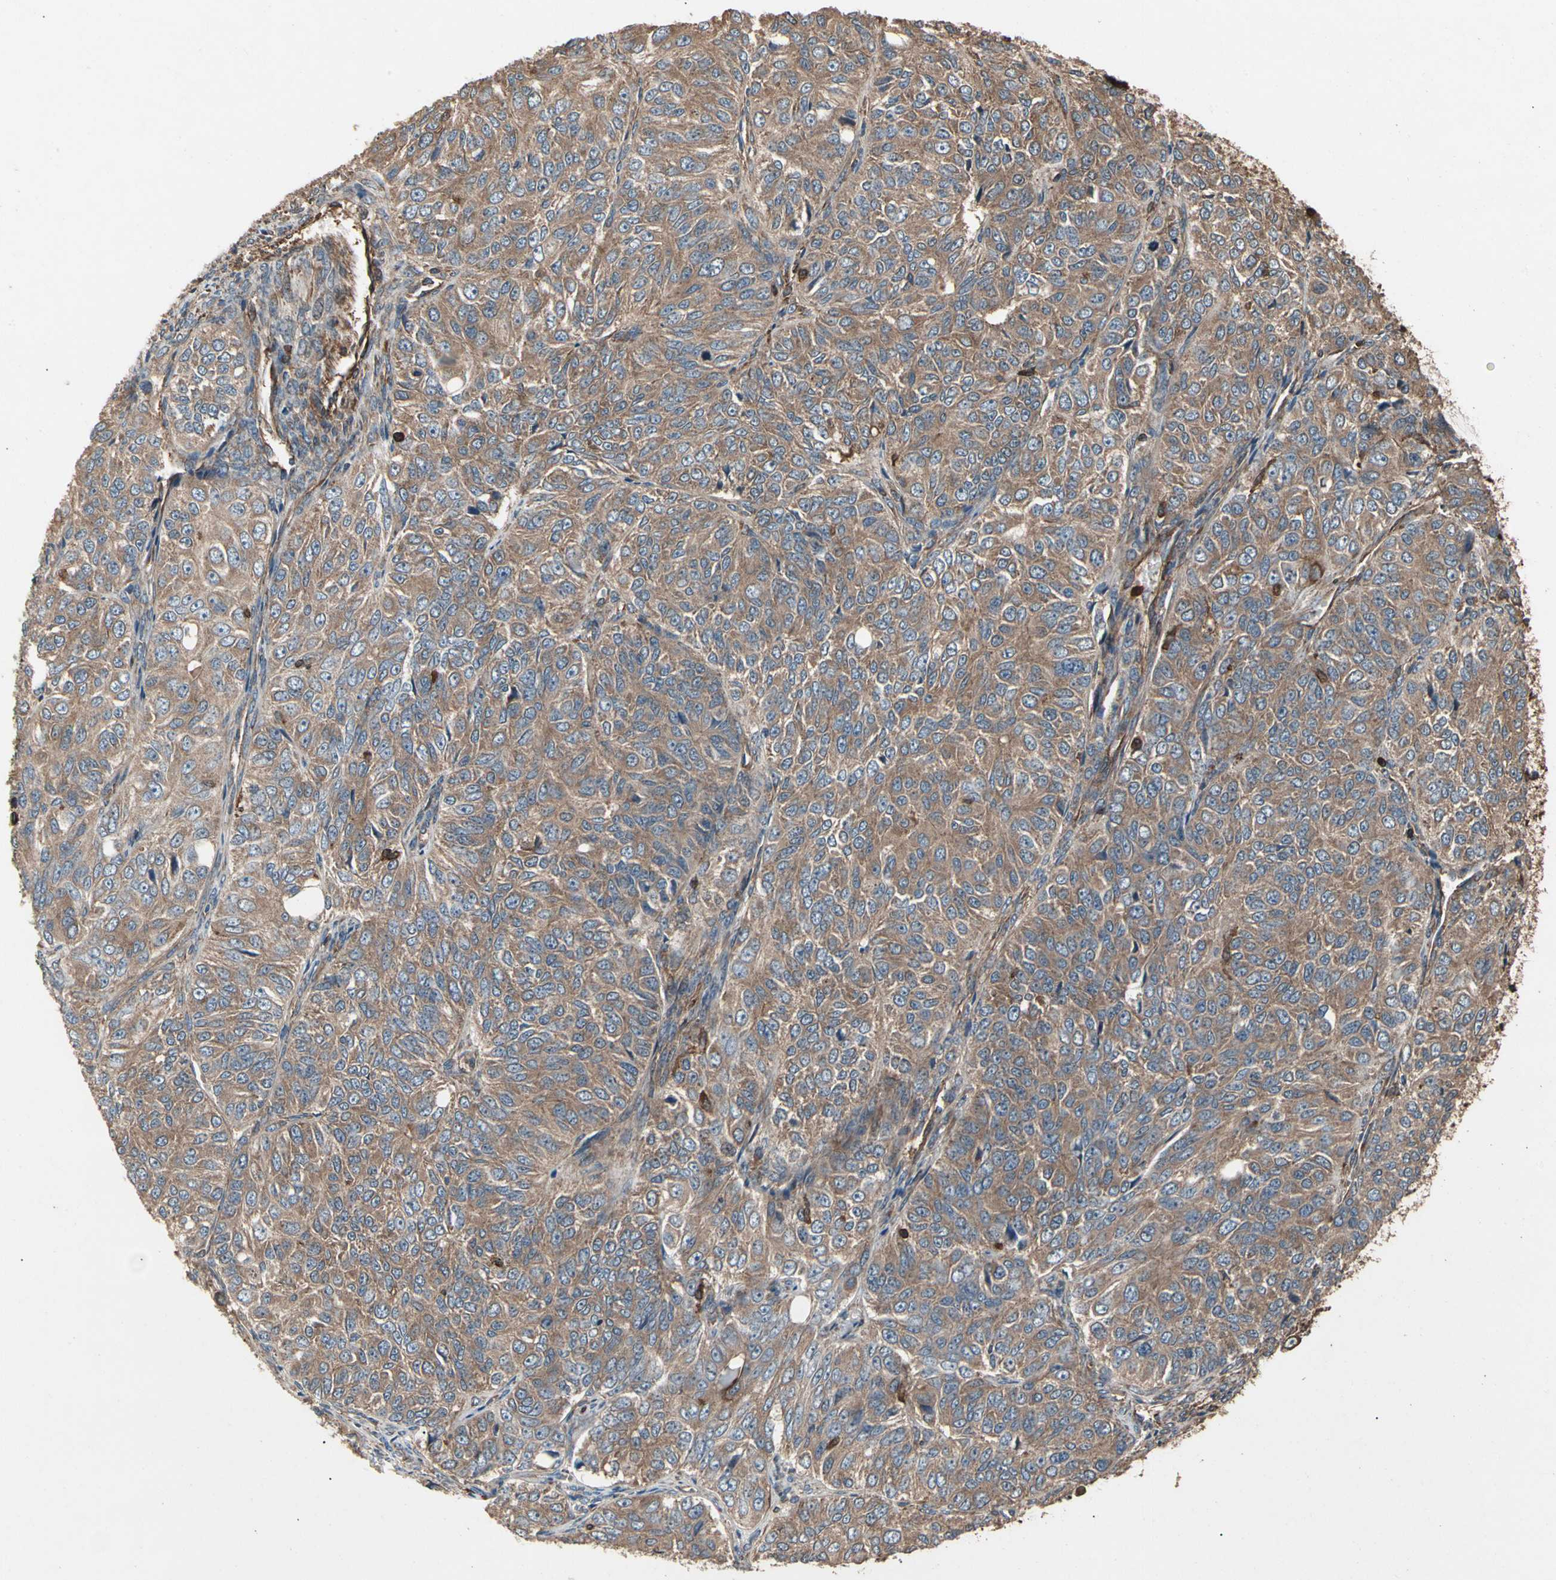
{"staining": {"intensity": "moderate", "quantity": ">75%", "location": "cytoplasmic/membranous"}, "tissue": "ovarian cancer", "cell_type": "Tumor cells", "image_type": "cancer", "snomed": [{"axis": "morphology", "description": "Carcinoma, endometroid"}, {"axis": "topography", "description": "Ovary"}], "caption": "About >75% of tumor cells in ovarian cancer (endometroid carcinoma) reveal moderate cytoplasmic/membranous protein expression as visualized by brown immunohistochemical staining.", "gene": "AGBL2", "patient": {"sex": "female", "age": 51}}